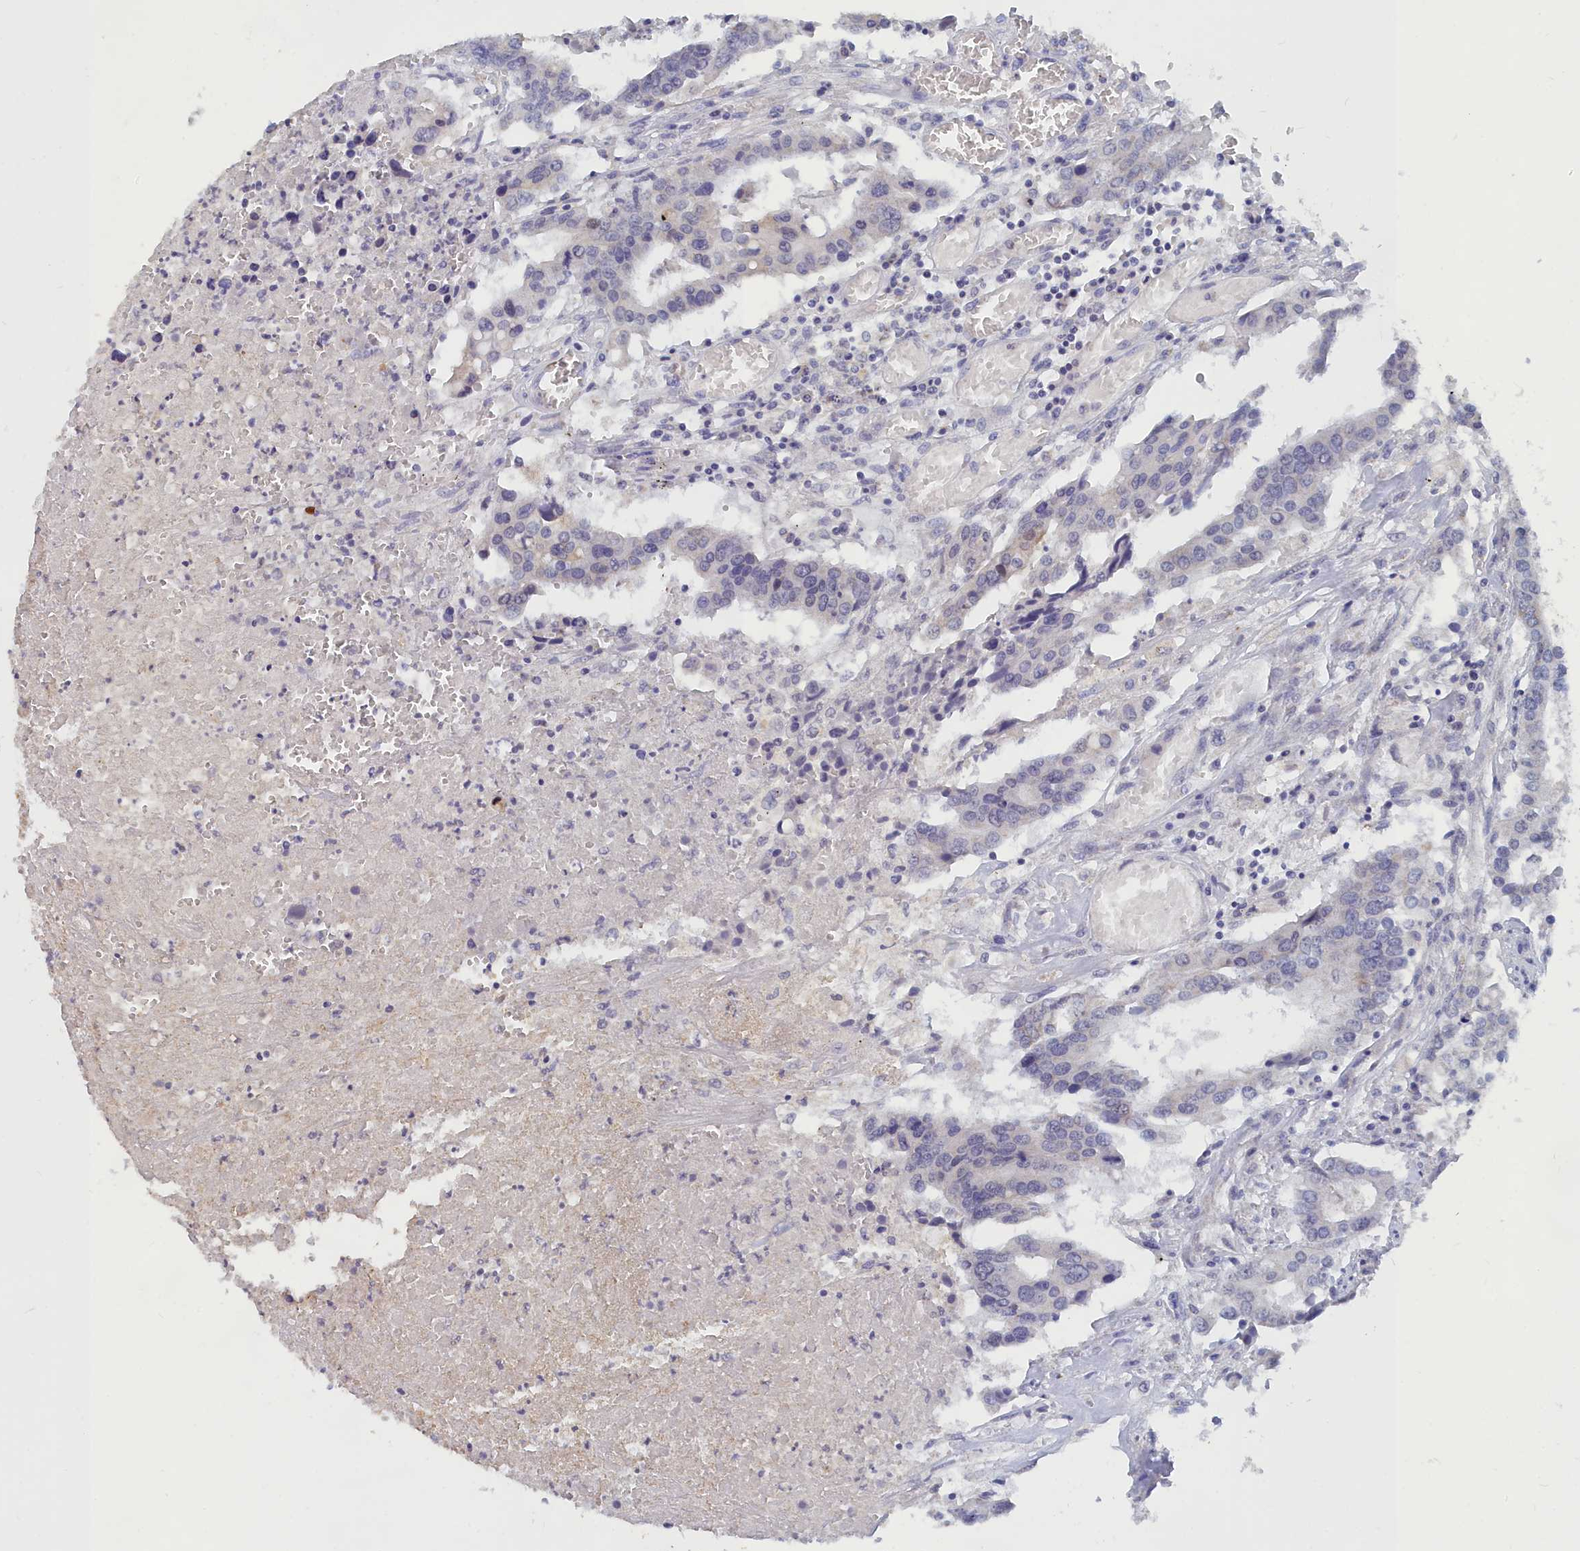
{"staining": {"intensity": "negative", "quantity": "none", "location": "none"}, "tissue": "colorectal cancer", "cell_type": "Tumor cells", "image_type": "cancer", "snomed": [{"axis": "morphology", "description": "Adenocarcinoma, NOS"}, {"axis": "topography", "description": "Colon"}], "caption": "Immunohistochemistry (IHC) photomicrograph of neoplastic tissue: colorectal cancer (adenocarcinoma) stained with DAB (3,3'-diaminobenzidine) shows no significant protein staining in tumor cells. (Immunohistochemistry, brightfield microscopy, high magnification).", "gene": "LRIF1", "patient": {"sex": "male", "age": 77}}